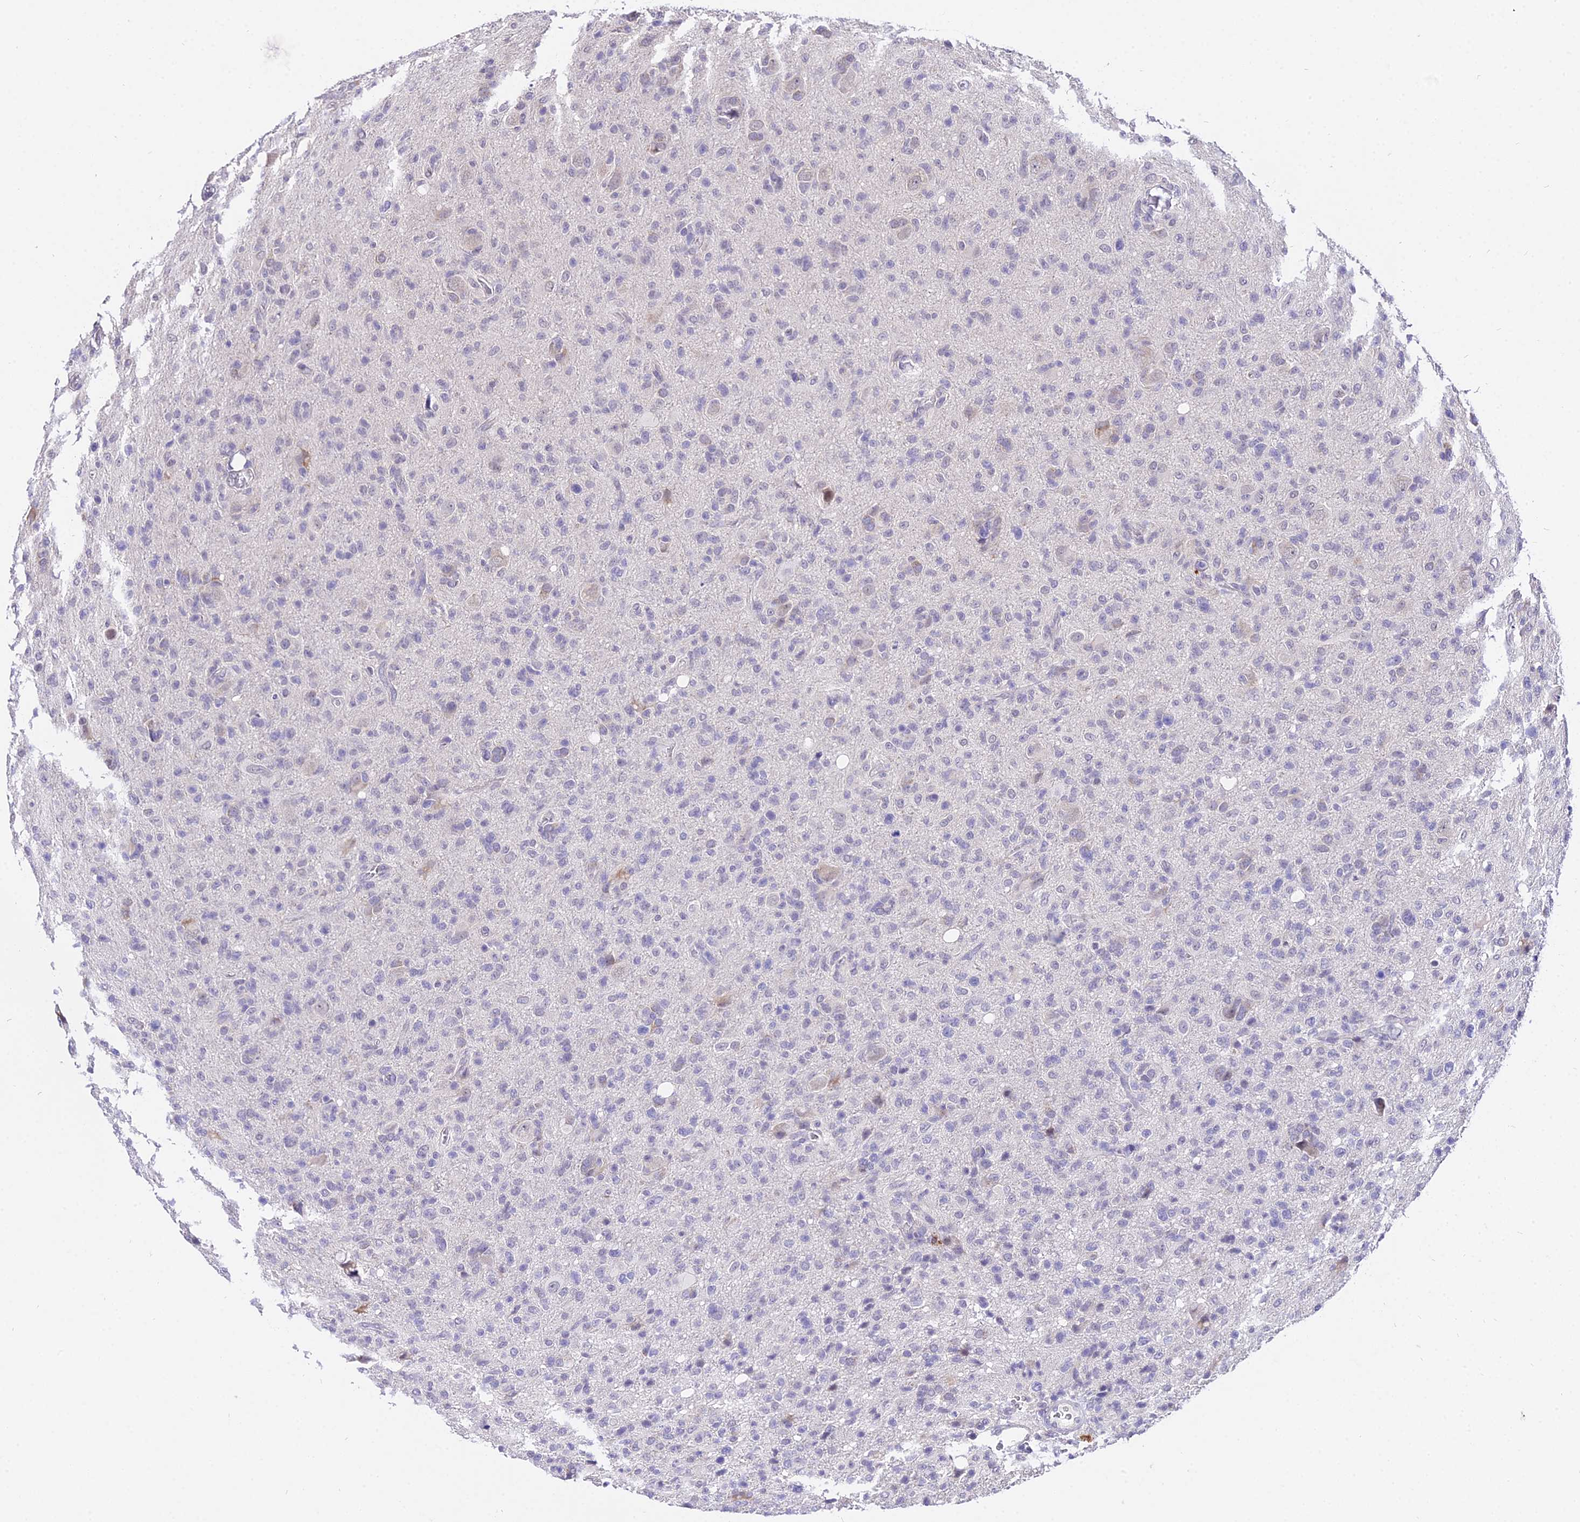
{"staining": {"intensity": "negative", "quantity": "none", "location": "none"}, "tissue": "glioma", "cell_type": "Tumor cells", "image_type": "cancer", "snomed": [{"axis": "morphology", "description": "Glioma, malignant, High grade"}, {"axis": "topography", "description": "Brain"}], "caption": "High magnification brightfield microscopy of glioma stained with DAB (3,3'-diaminobenzidine) (brown) and counterstained with hematoxylin (blue): tumor cells show no significant staining.", "gene": "POLR2I", "patient": {"sex": "female", "age": 57}}